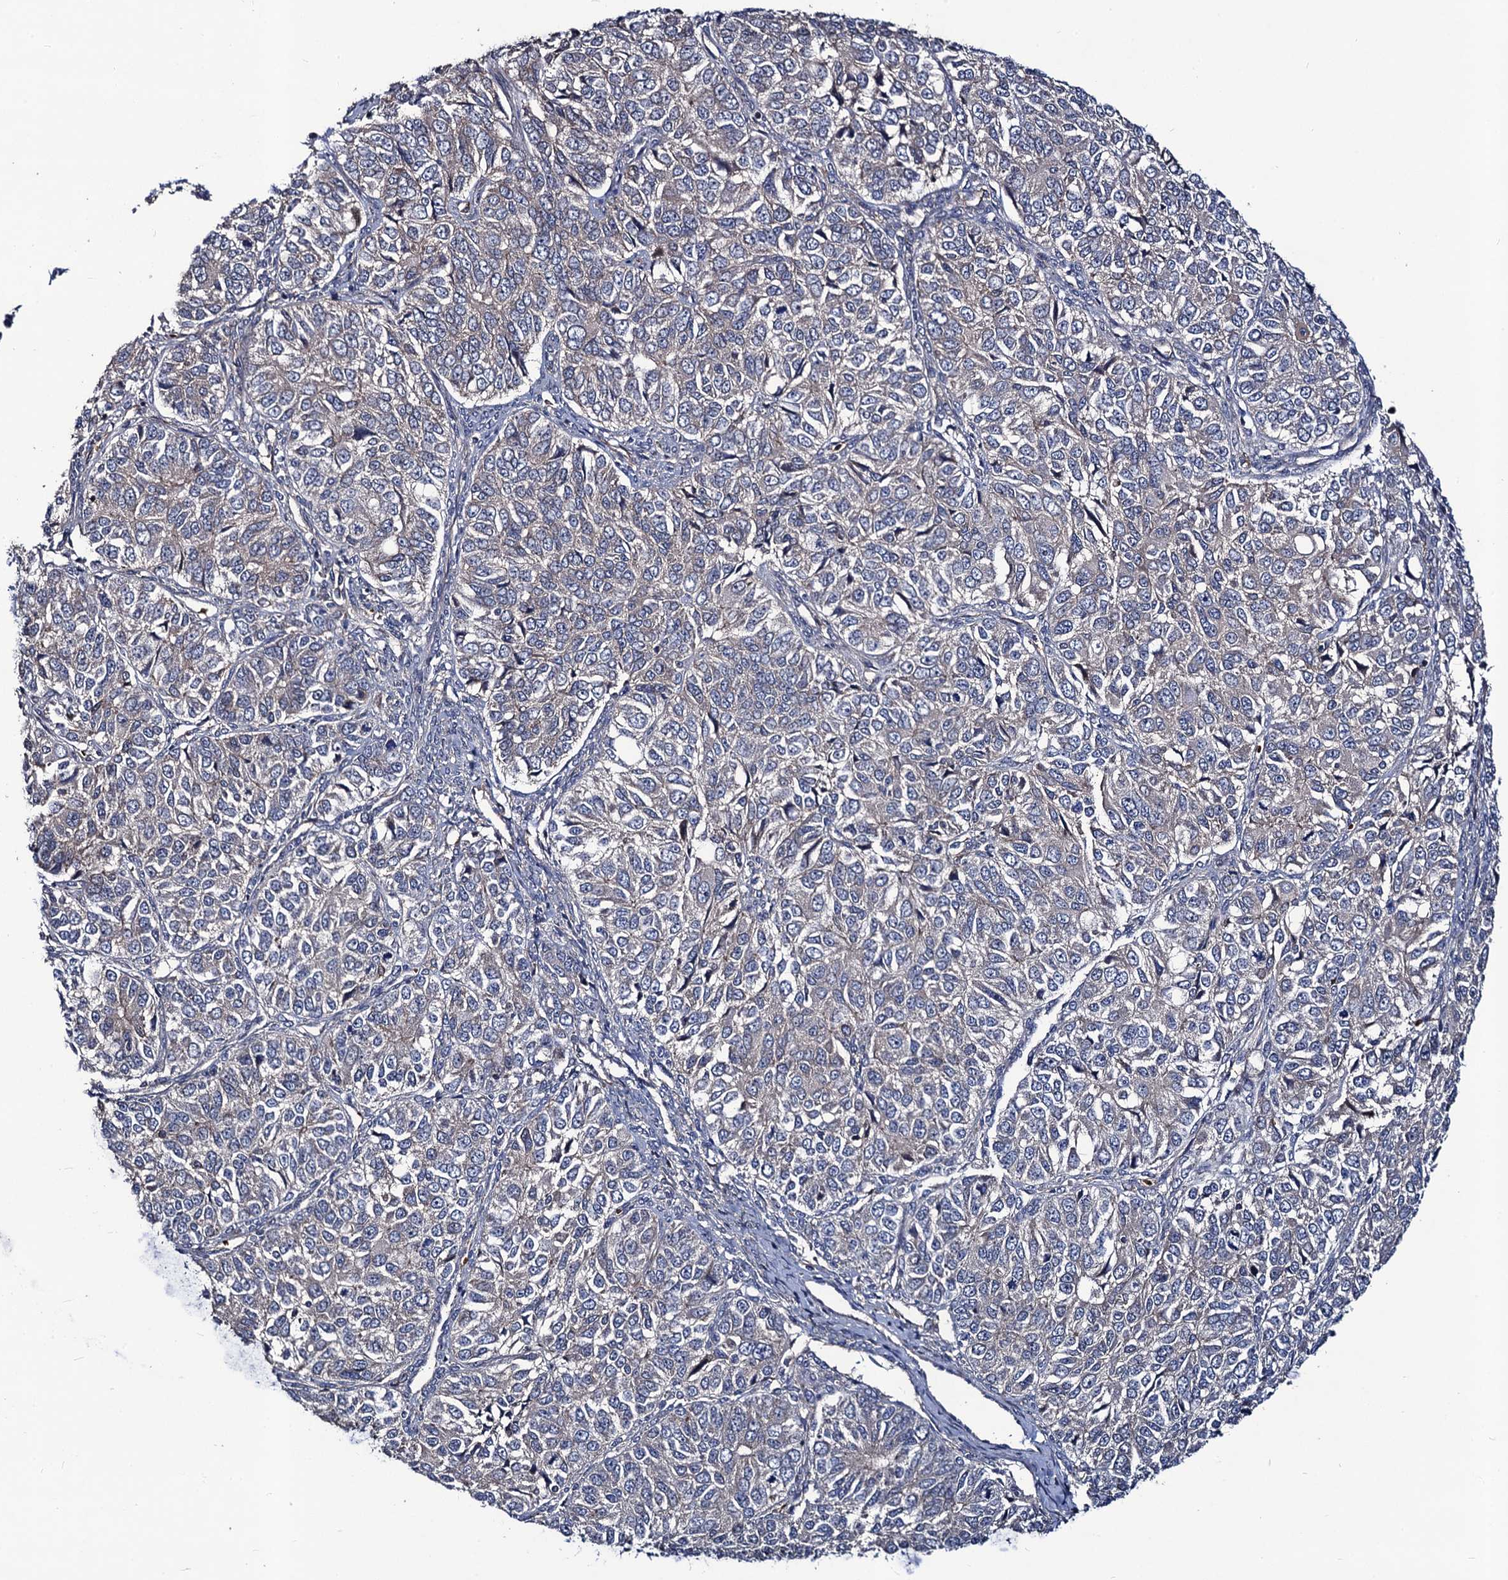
{"staining": {"intensity": "negative", "quantity": "none", "location": "none"}, "tissue": "ovarian cancer", "cell_type": "Tumor cells", "image_type": "cancer", "snomed": [{"axis": "morphology", "description": "Carcinoma, endometroid"}, {"axis": "topography", "description": "Ovary"}], "caption": "The immunohistochemistry (IHC) image has no significant staining in tumor cells of endometroid carcinoma (ovarian) tissue.", "gene": "KXD1", "patient": {"sex": "female", "age": 51}}